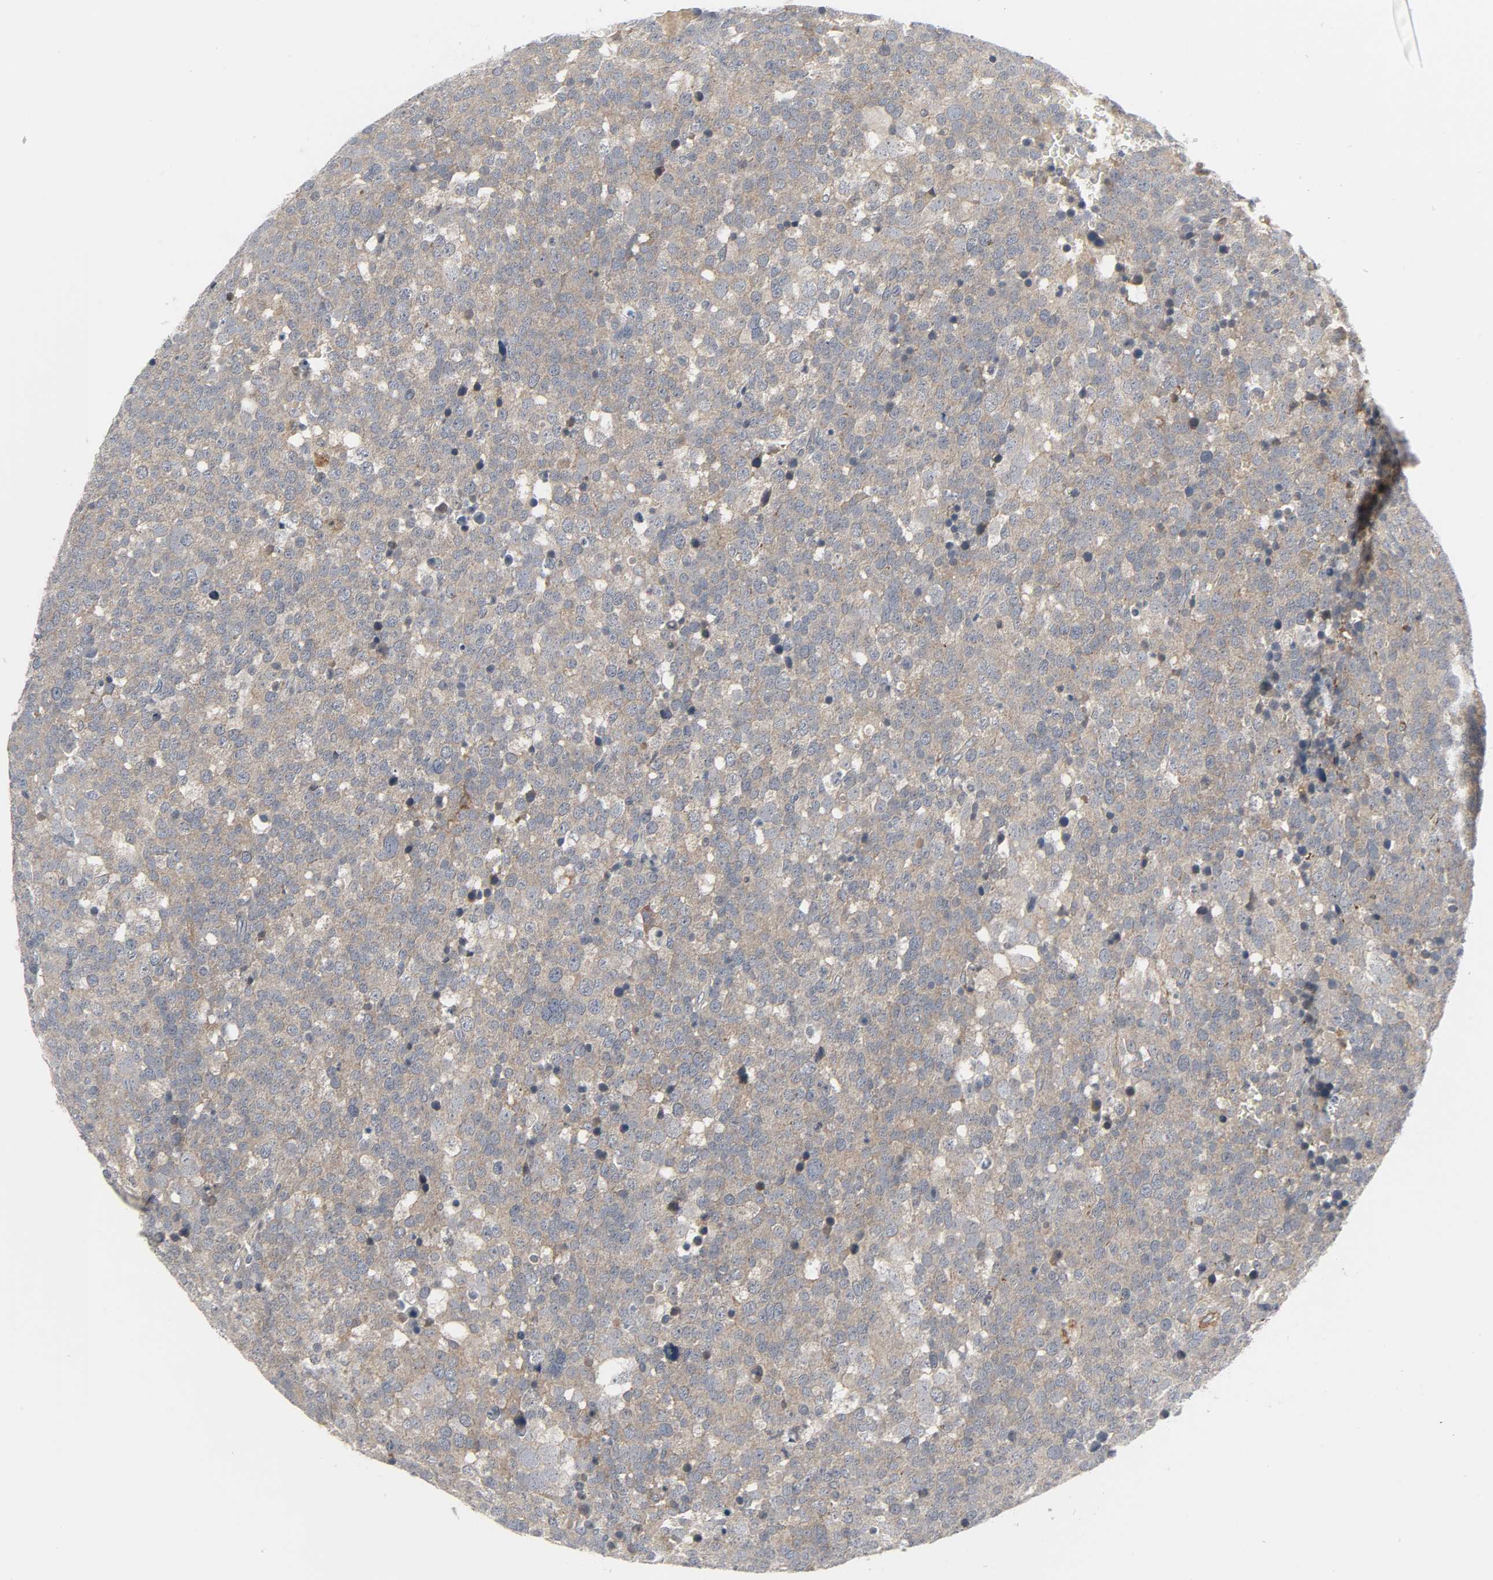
{"staining": {"intensity": "moderate", "quantity": ">75%", "location": "cytoplasmic/membranous"}, "tissue": "testis cancer", "cell_type": "Tumor cells", "image_type": "cancer", "snomed": [{"axis": "morphology", "description": "Seminoma, NOS"}, {"axis": "topography", "description": "Testis"}], "caption": "A photomicrograph of human testis cancer (seminoma) stained for a protein displays moderate cytoplasmic/membranous brown staining in tumor cells. (DAB (3,3'-diaminobenzidine) = brown stain, brightfield microscopy at high magnification).", "gene": "CLIP1", "patient": {"sex": "male", "age": 71}}